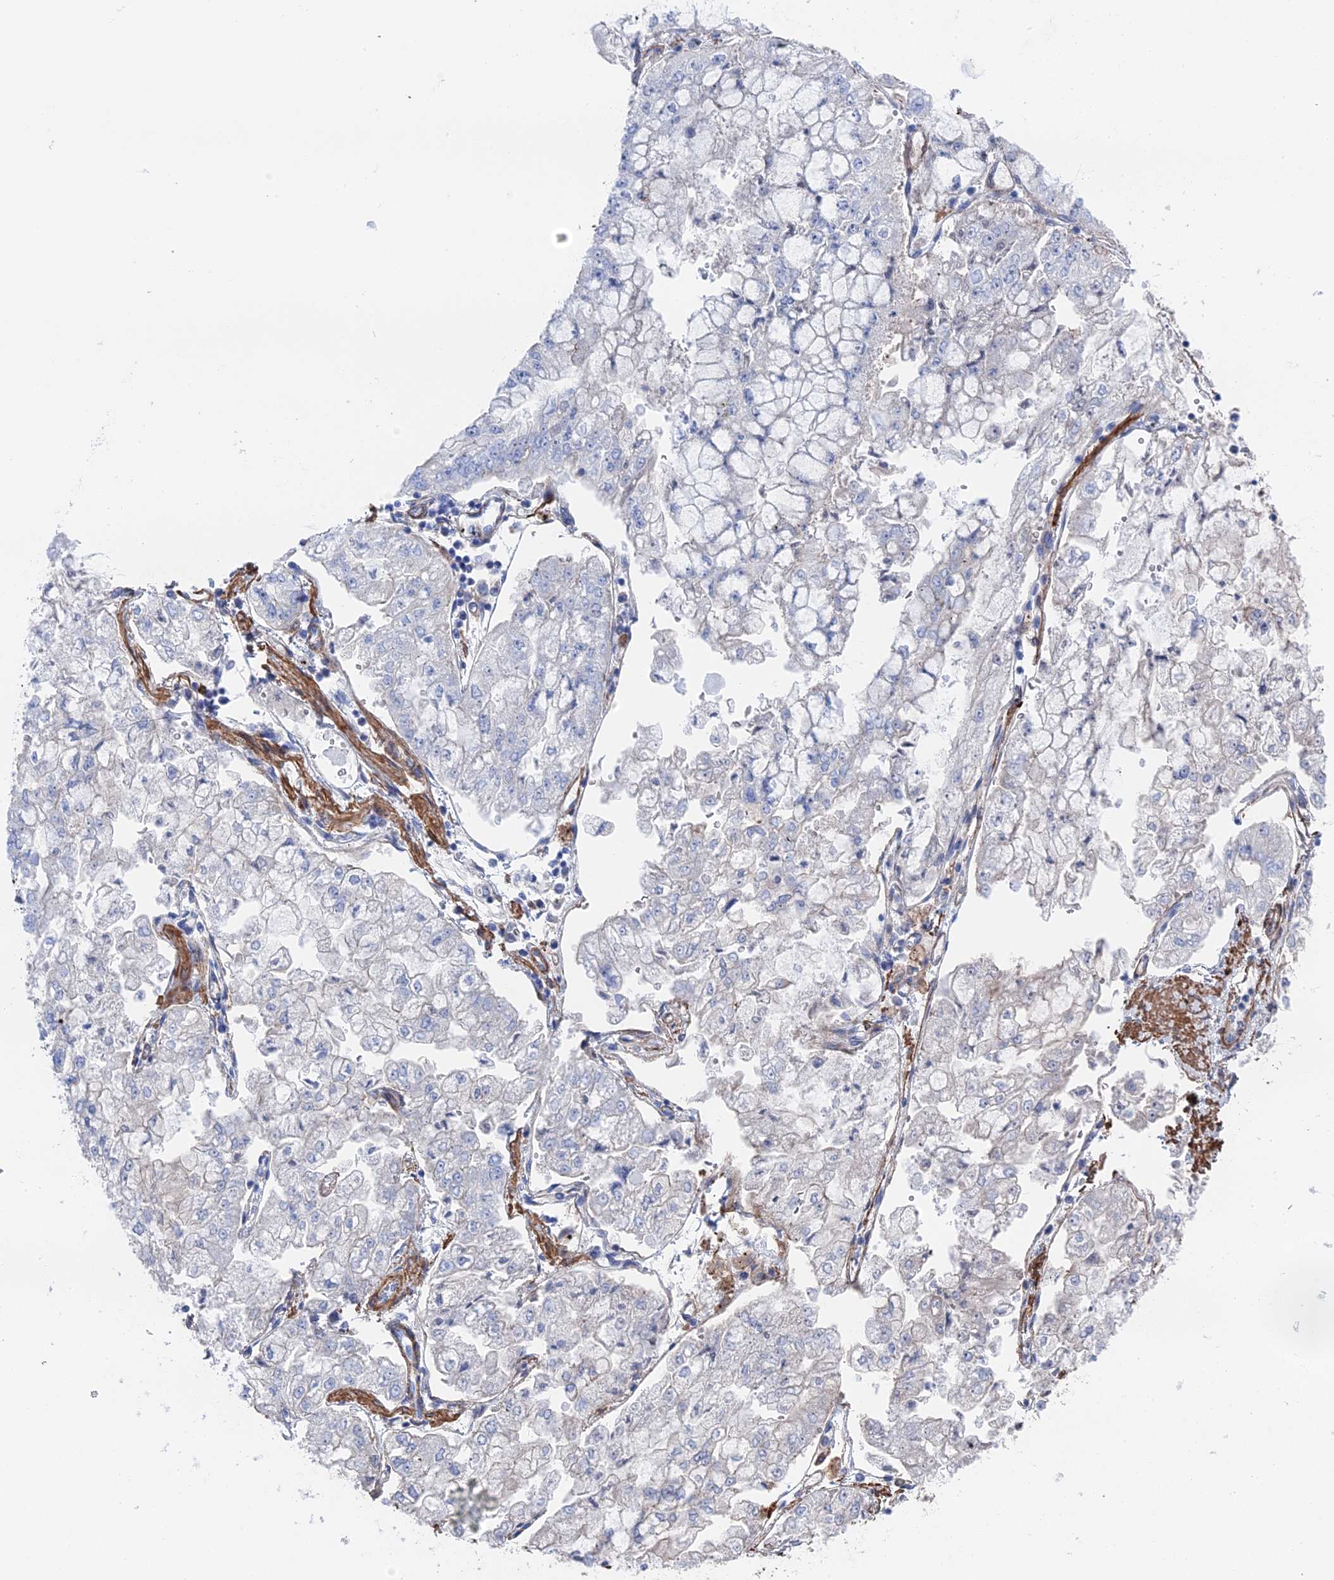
{"staining": {"intensity": "negative", "quantity": "none", "location": "none"}, "tissue": "stomach cancer", "cell_type": "Tumor cells", "image_type": "cancer", "snomed": [{"axis": "morphology", "description": "Adenocarcinoma, NOS"}, {"axis": "topography", "description": "Stomach"}], "caption": "There is no significant staining in tumor cells of stomach adenocarcinoma.", "gene": "STRA6", "patient": {"sex": "male", "age": 76}}